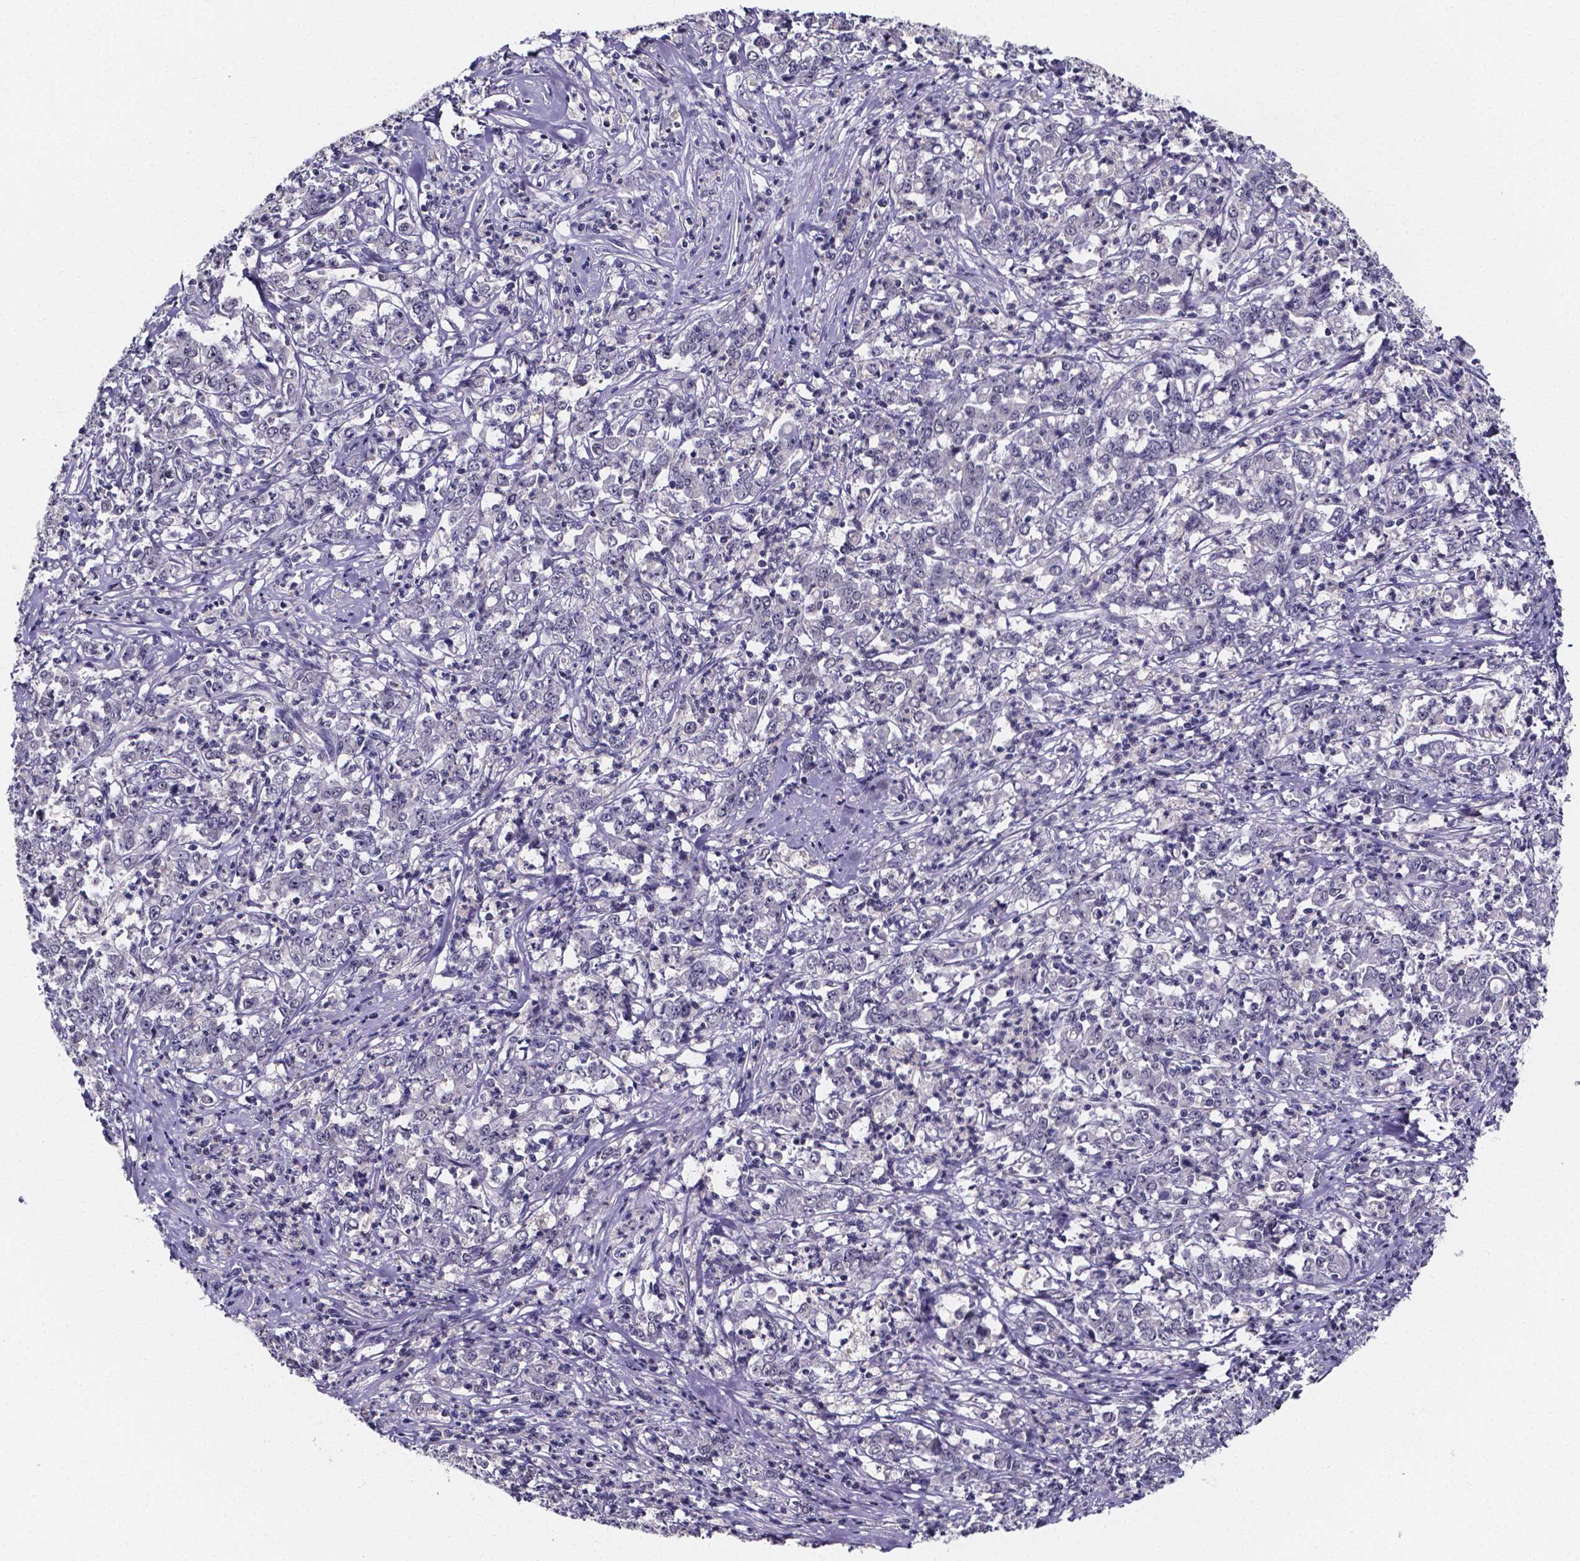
{"staining": {"intensity": "negative", "quantity": "none", "location": "none"}, "tissue": "stomach cancer", "cell_type": "Tumor cells", "image_type": "cancer", "snomed": [{"axis": "morphology", "description": "Adenocarcinoma, NOS"}, {"axis": "topography", "description": "Stomach, lower"}], "caption": "High power microscopy image of an IHC micrograph of adenocarcinoma (stomach), revealing no significant staining in tumor cells.", "gene": "IZUMO1", "patient": {"sex": "female", "age": 71}}